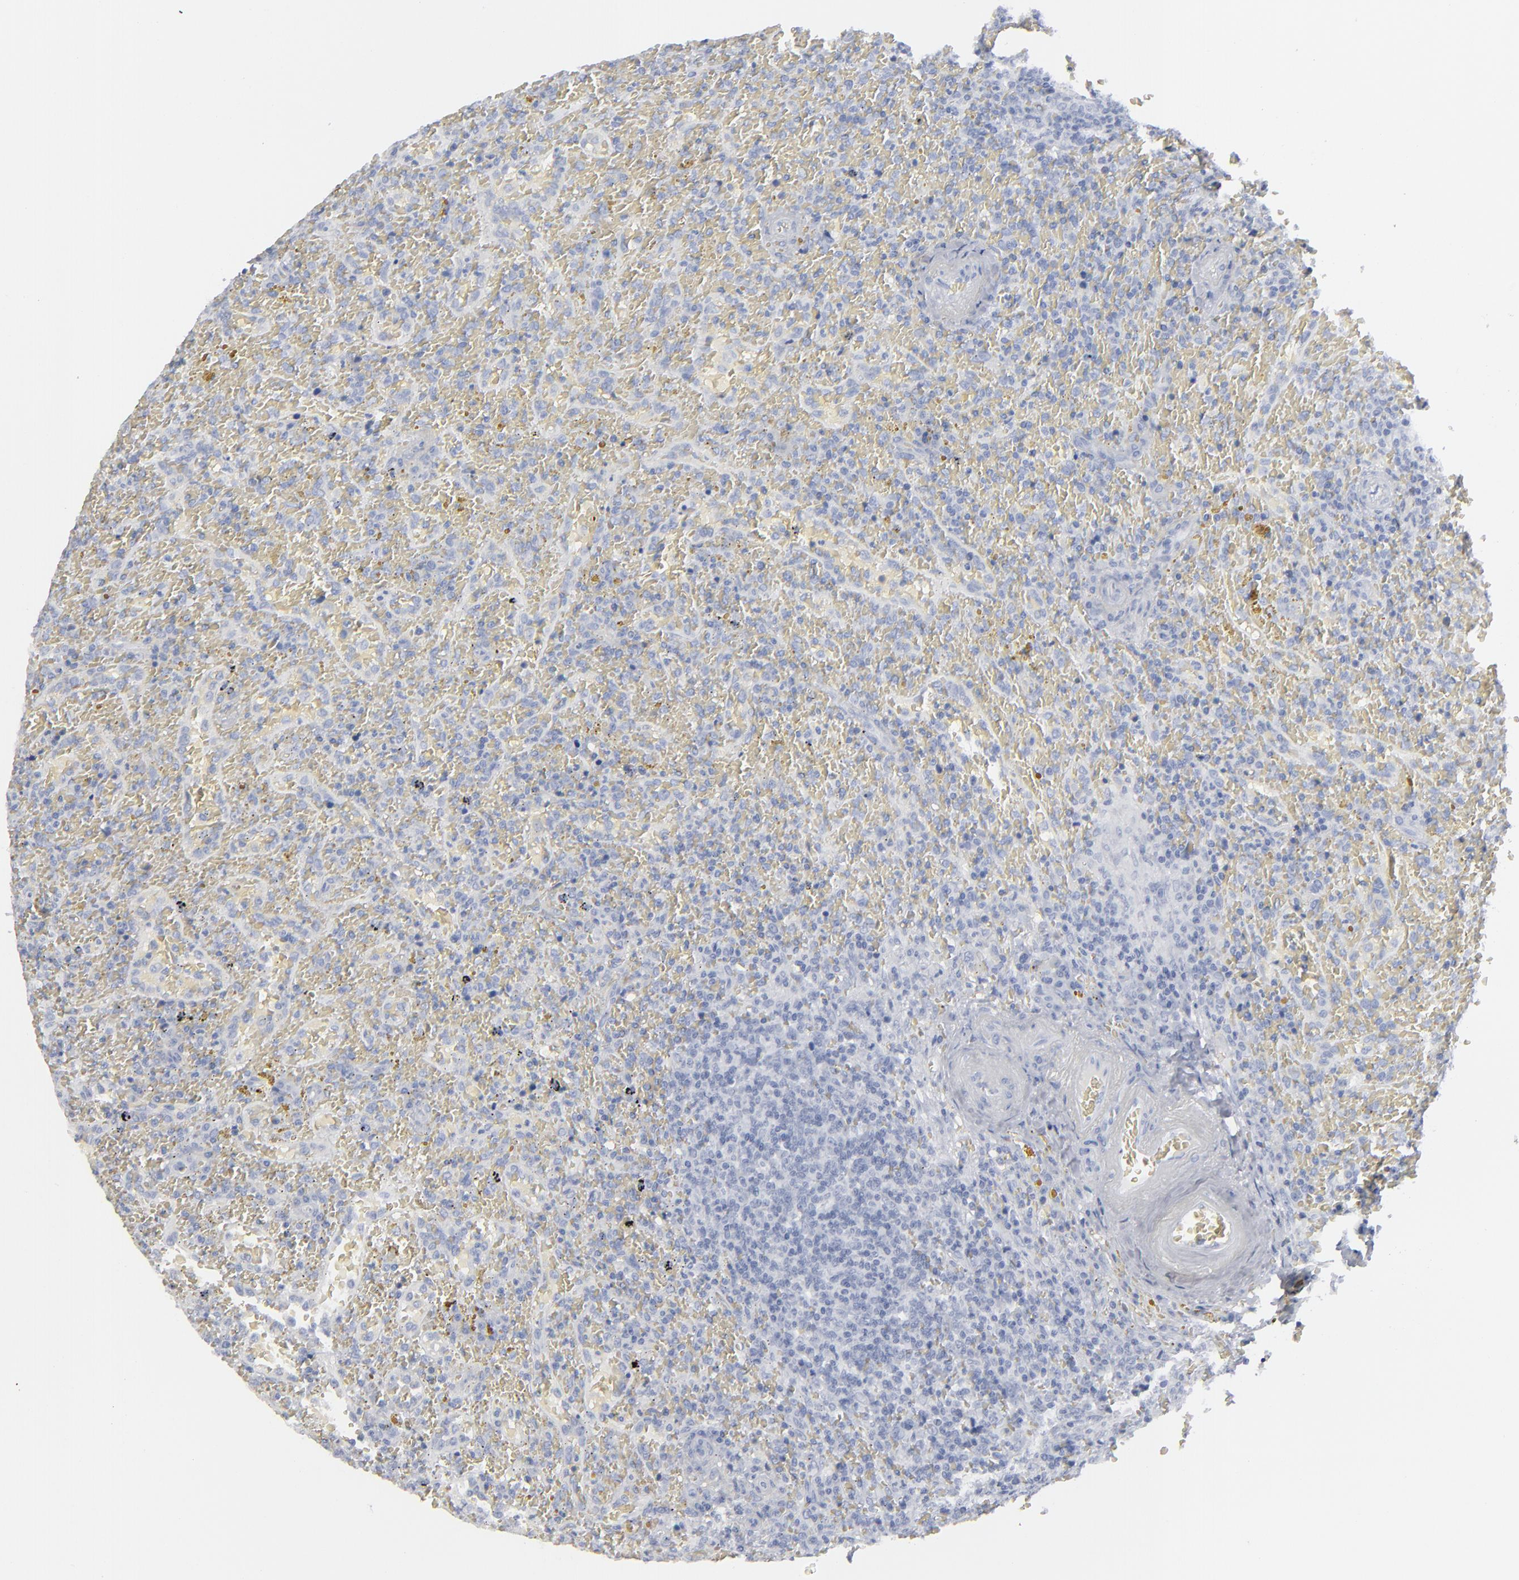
{"staining": {"intensity": "negative", "quantity": "none", "location": "none"}, "tissue": "lymphoma", "cell_type": "Tumor cells", "image_type": "cancer", "snomed": [{"axis": "morphology", "description": "Malignant lymphoma, non-Hodgkin's type, High grade"}, {"axis": "topography", "description": "Spleen"}, {"axis": "topography", "description": "Lymph node"}], "caption": "Photomicrograph shows no significant protein positivity in tumor cells of high-grade malignant lymphoma, non-Hodgkin's type. (DAB (3,3'-diaminobenzidine) IHC with hematoxylin counter stain).", "gene": "MSLN", "patient": {"sex": "female", "age": 70}}